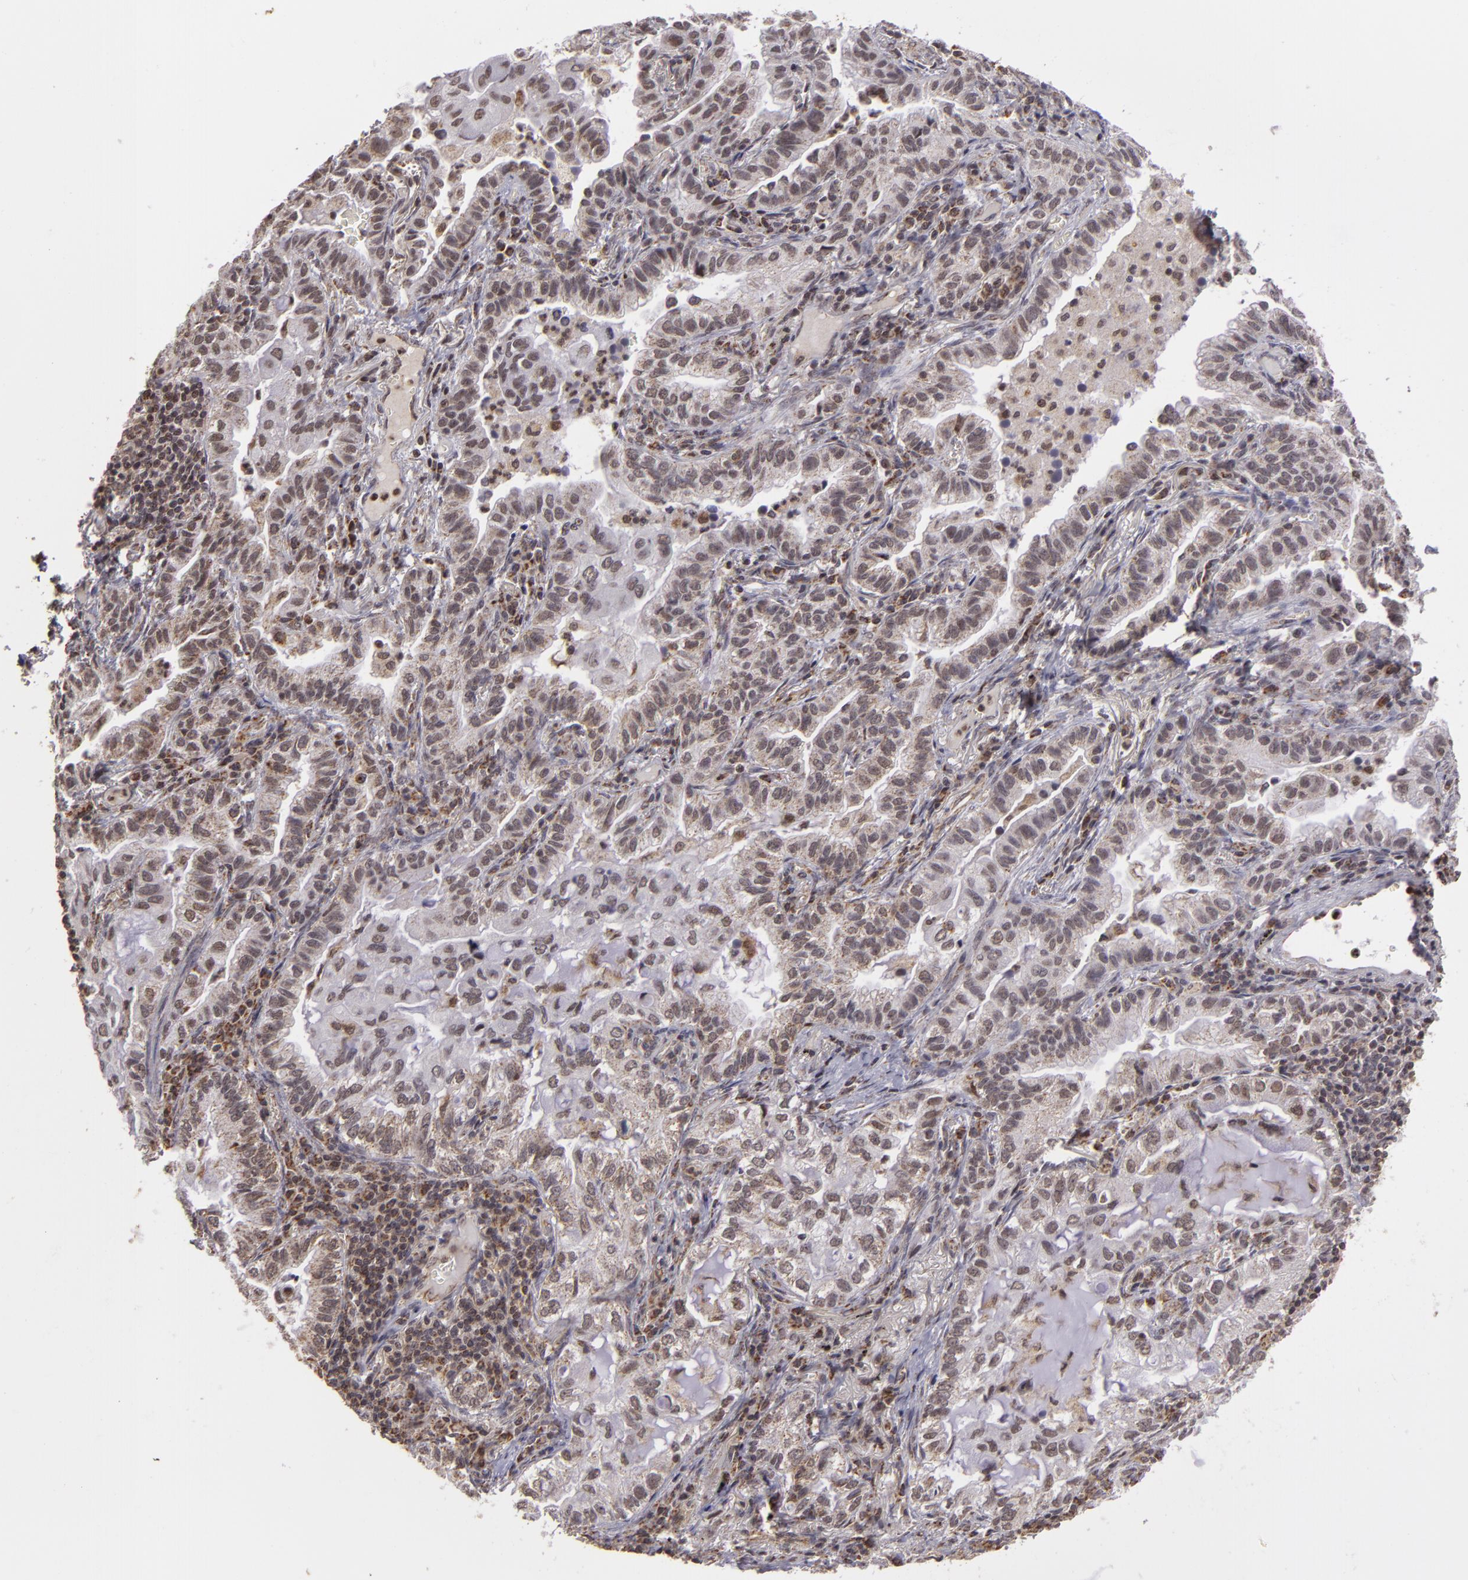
{"staining": {"intensity": "weak", "quantity": ">75%", "location": "nuclear"}, "tissue": "lung cancer", "cell_type": "Tumor cells", "image_type": "cancer", "snomed": [{"axis": "morphology", "description": "Adenocarcinoma, NOS"}, {"axis": "topography", "description": "Lung"}], "caption": "Adenocarcinoma (lung) was stained to show a protein in brown. There is low levels of weak nuclear staining in approximately >75% of tumor cells. The protein of interest is stained brown, and the nuclei are stained in blue (DAB IHC with brightfield microscopy, high magnification).", "gene": "MXD1", "patient": {"sex": "female", "age": 50}}